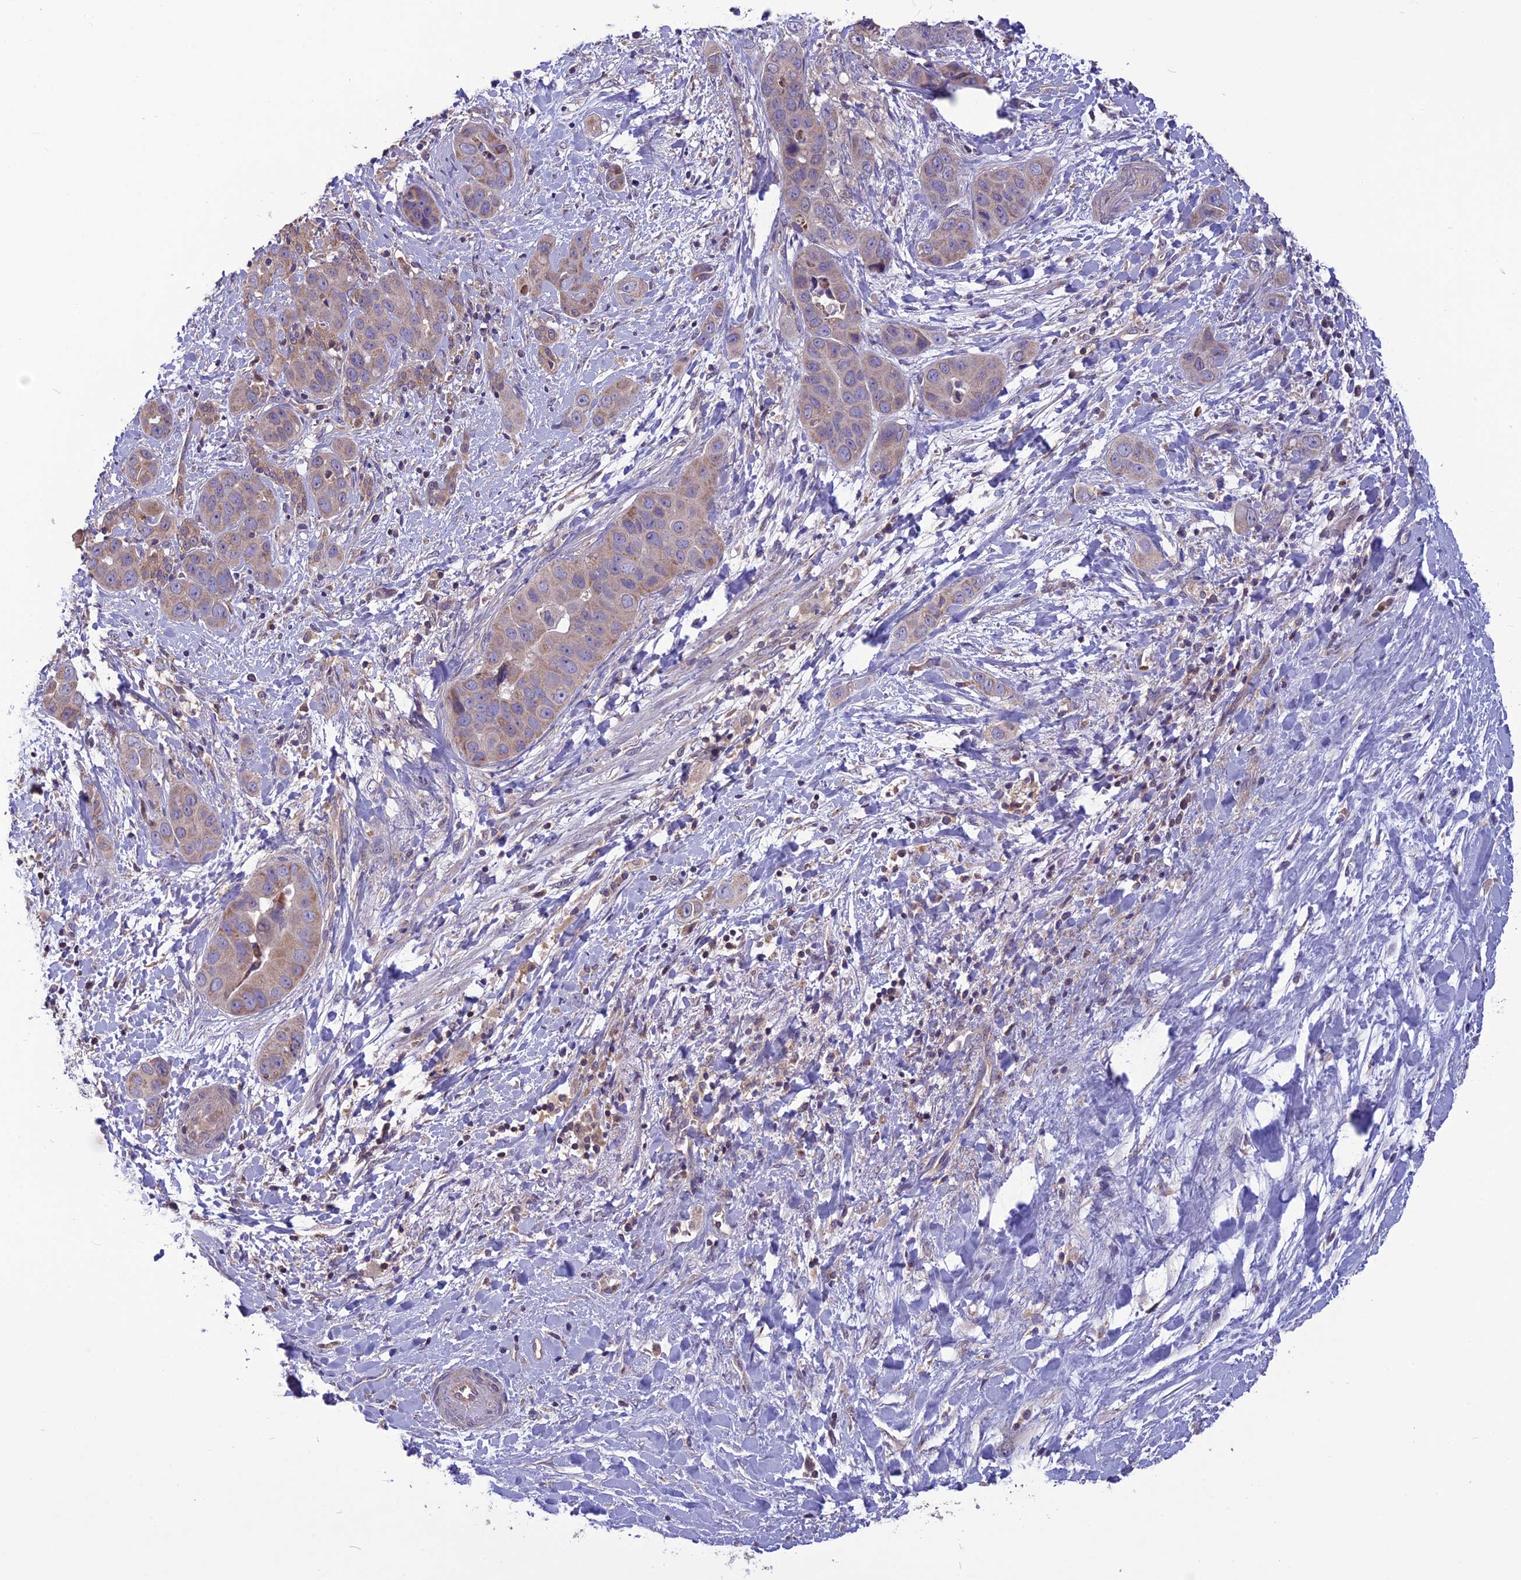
{"staining": {"intensity": "weak", "quantity": "<25%", "location": "cytoplasmic/membranous"}, "tissue": "liver cancer", "cell_type": "Tumor cells", "image_type": "cancer", "snomed": [{"axis": "morphology", "description": "Cholangiocarcinoma"}, {"axis": "topography", "description": "Liver"}], "caption": "High power microscopy histopathology image of an immunohistochemistry (IHC) photomicrograph of liver cancer (cholangiocarcinoma), revealing no significant expression in tumor cells.", "gene": "PSMF1", "patient": {"sex": "female", "age": 52}}